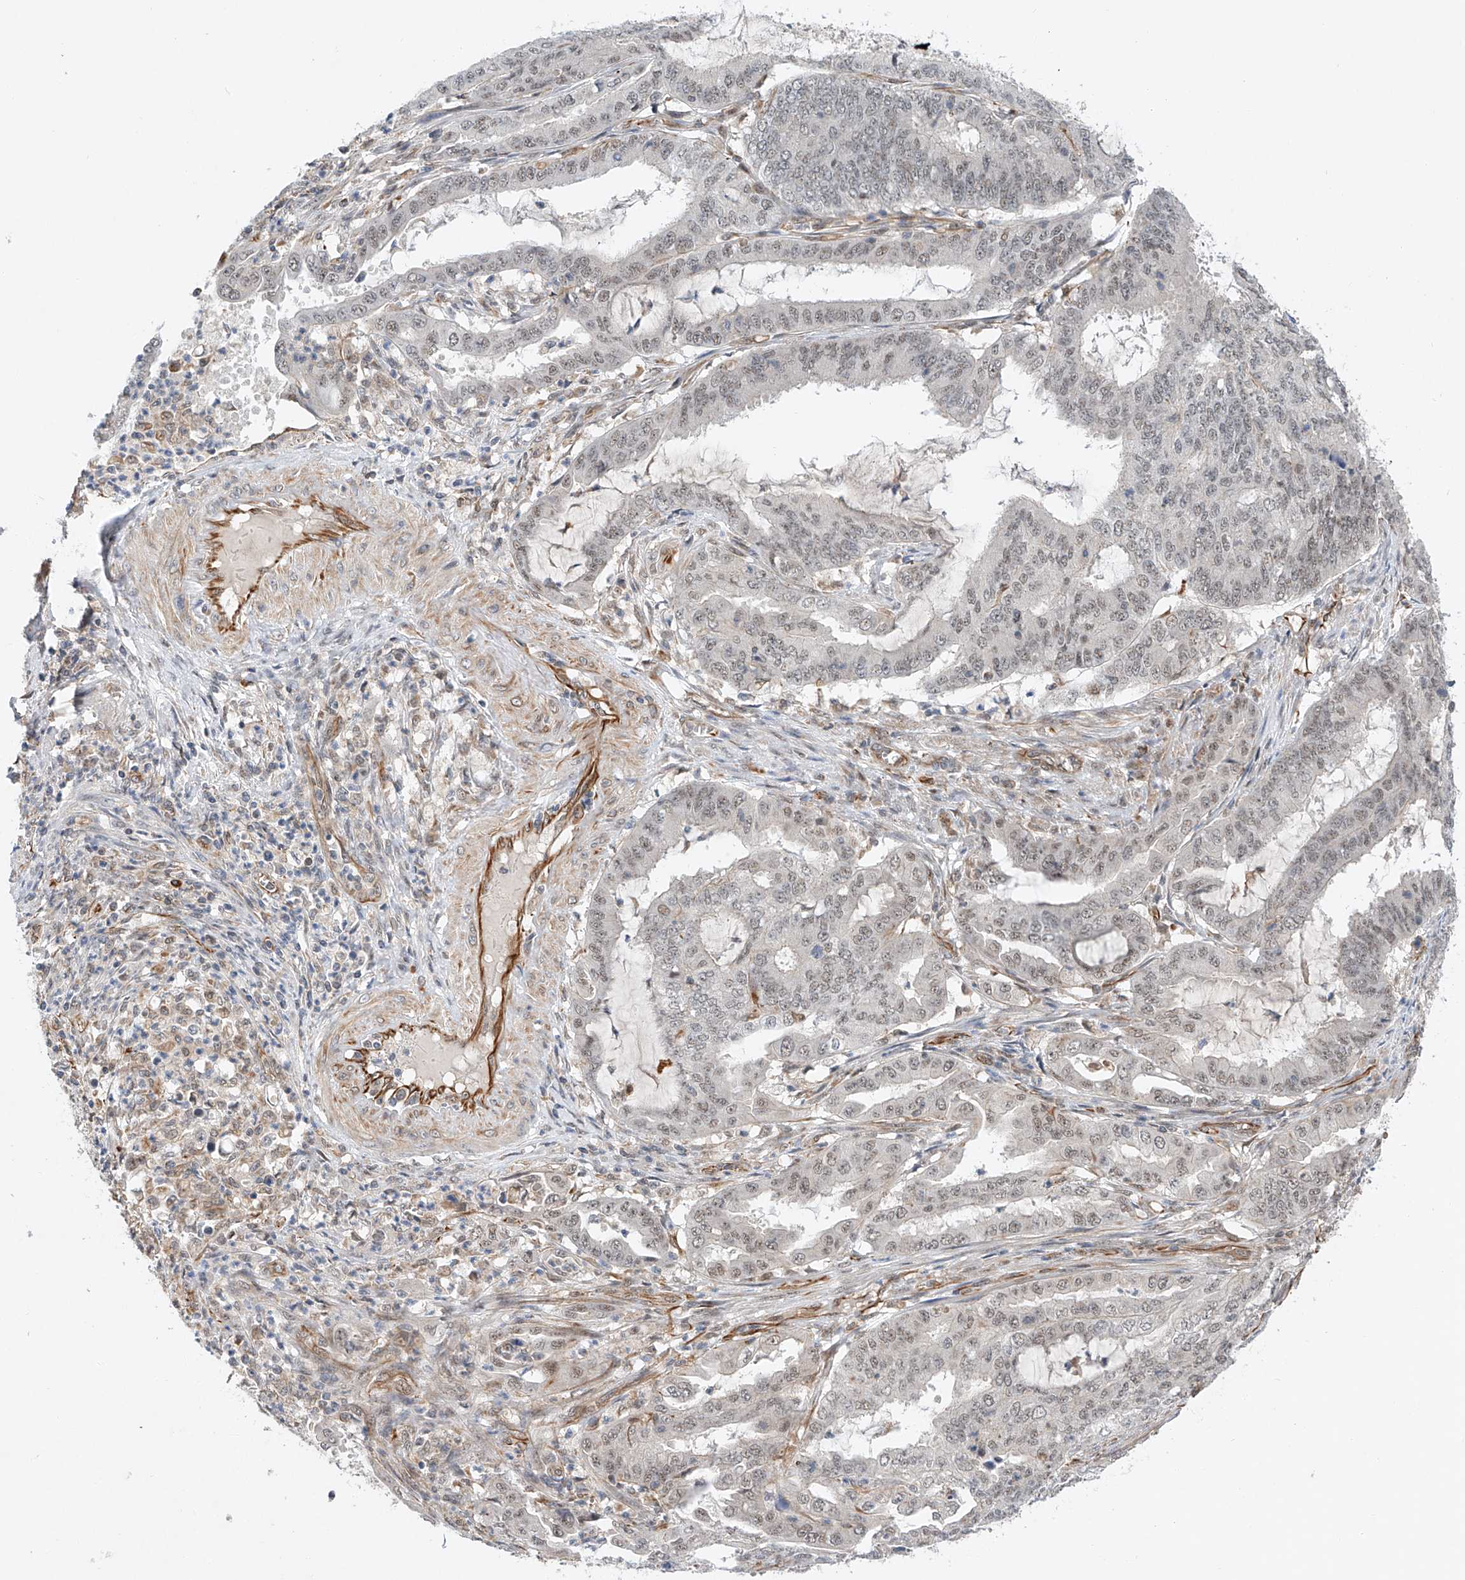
{"staining": {"intensity": "weak", "quantity": "25%-75%", "location": "nuclear"}, "tissue": "endometrial cancer", "cell_type": "Tumor cells", "image_type": "cancer", "snomed": [{"axis": "morphology", "description": "Adenocarcinoma, NOS"}, {"axis": "topography", "description": "Endometrium"}], "caption": "High-magnification brightfield microscopy of endometrial cancer (adenocarcinoma) stained with DAB (brown) and counterstained with hematoxylin (blue). tumor cells exhibit weak nuclear positivity is present in about25%-75% of cells.", "gene": "AMD1", "patient": {"sex": "female", "age": 51}}